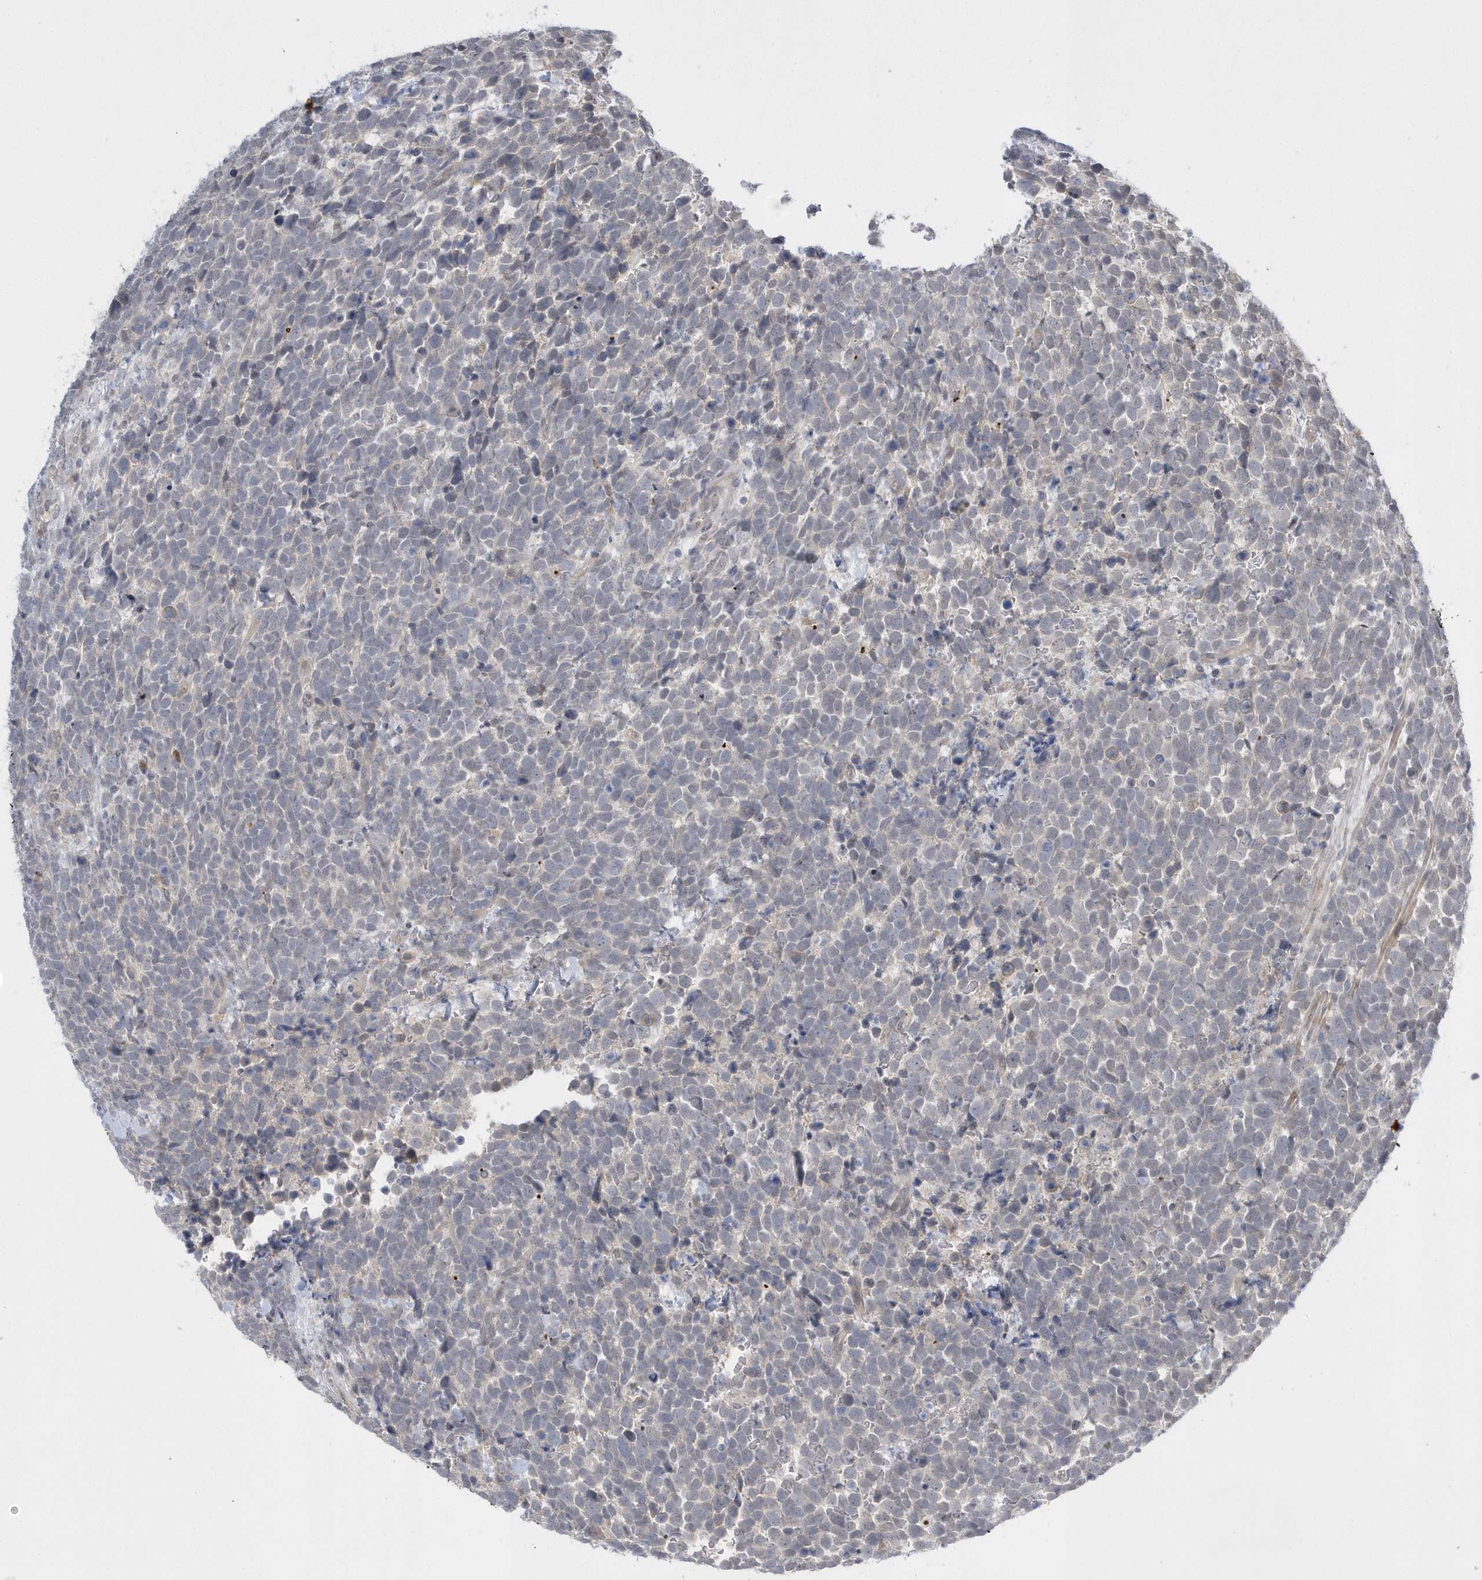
{"staining": {"intensity": "negative", "quantity": "none", "location": "none"}, "tissue": "urothelial cancer", "cell_type": "Tumor cells", "image_type": "cancer", "snomed": [{"axis": "morphology", "description": "Urothelial carcinoma, High grade"}, {"axis": "topography", "description": "Urinary bladder"}], "caption": "Immunohistochemistry of human urothelial carcinoma (high-grade) exhibits no expression in tumor cells.", "gene": "ZC3H12D", "patient": {"sex": "female", "age": 82}}